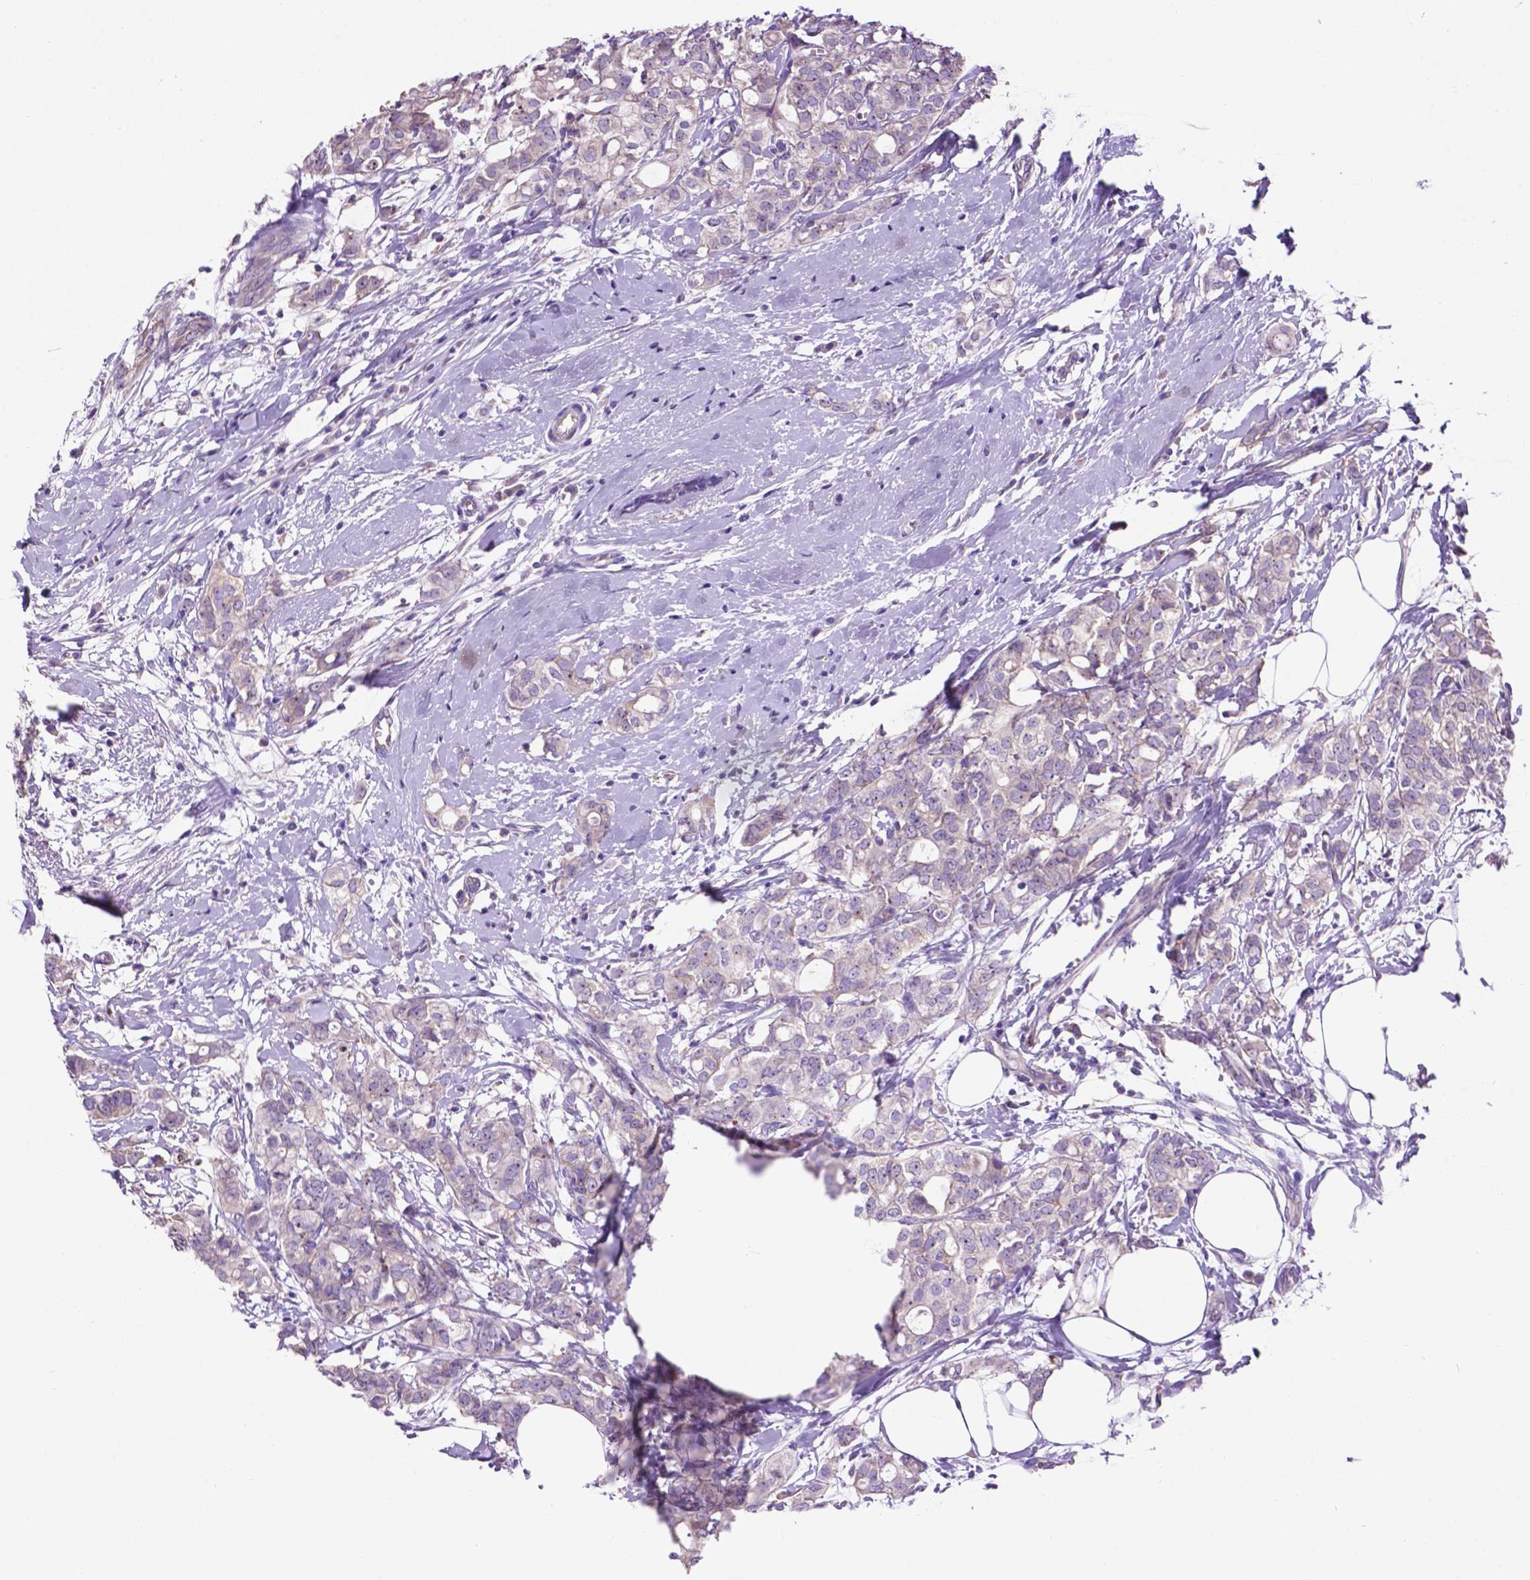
{"staining": {"intensity": "negative", "quantity": "none", "location": "none"}, "tissue": "breast cancer", "cell_type": "Tumor cells", "image_type": "cancer", "snomed": [{"axis": "morphology", "description": "Duct carcinoma"}, {"axis": "topography", "description": "Breast"}], "caption": "Immunohistochemistry image of neoplastic tissue: intraductal carcinoma (breast) stained with DAB (3,3'-diaminobenzidine) displays no significant protein staining in tumor cells. The staining is performed using DAB brown chromogen with nuclei counter-stained in using hematoxylin.", "gene": "SPDYA", "patient": {"sex": "female", "age": 40}}